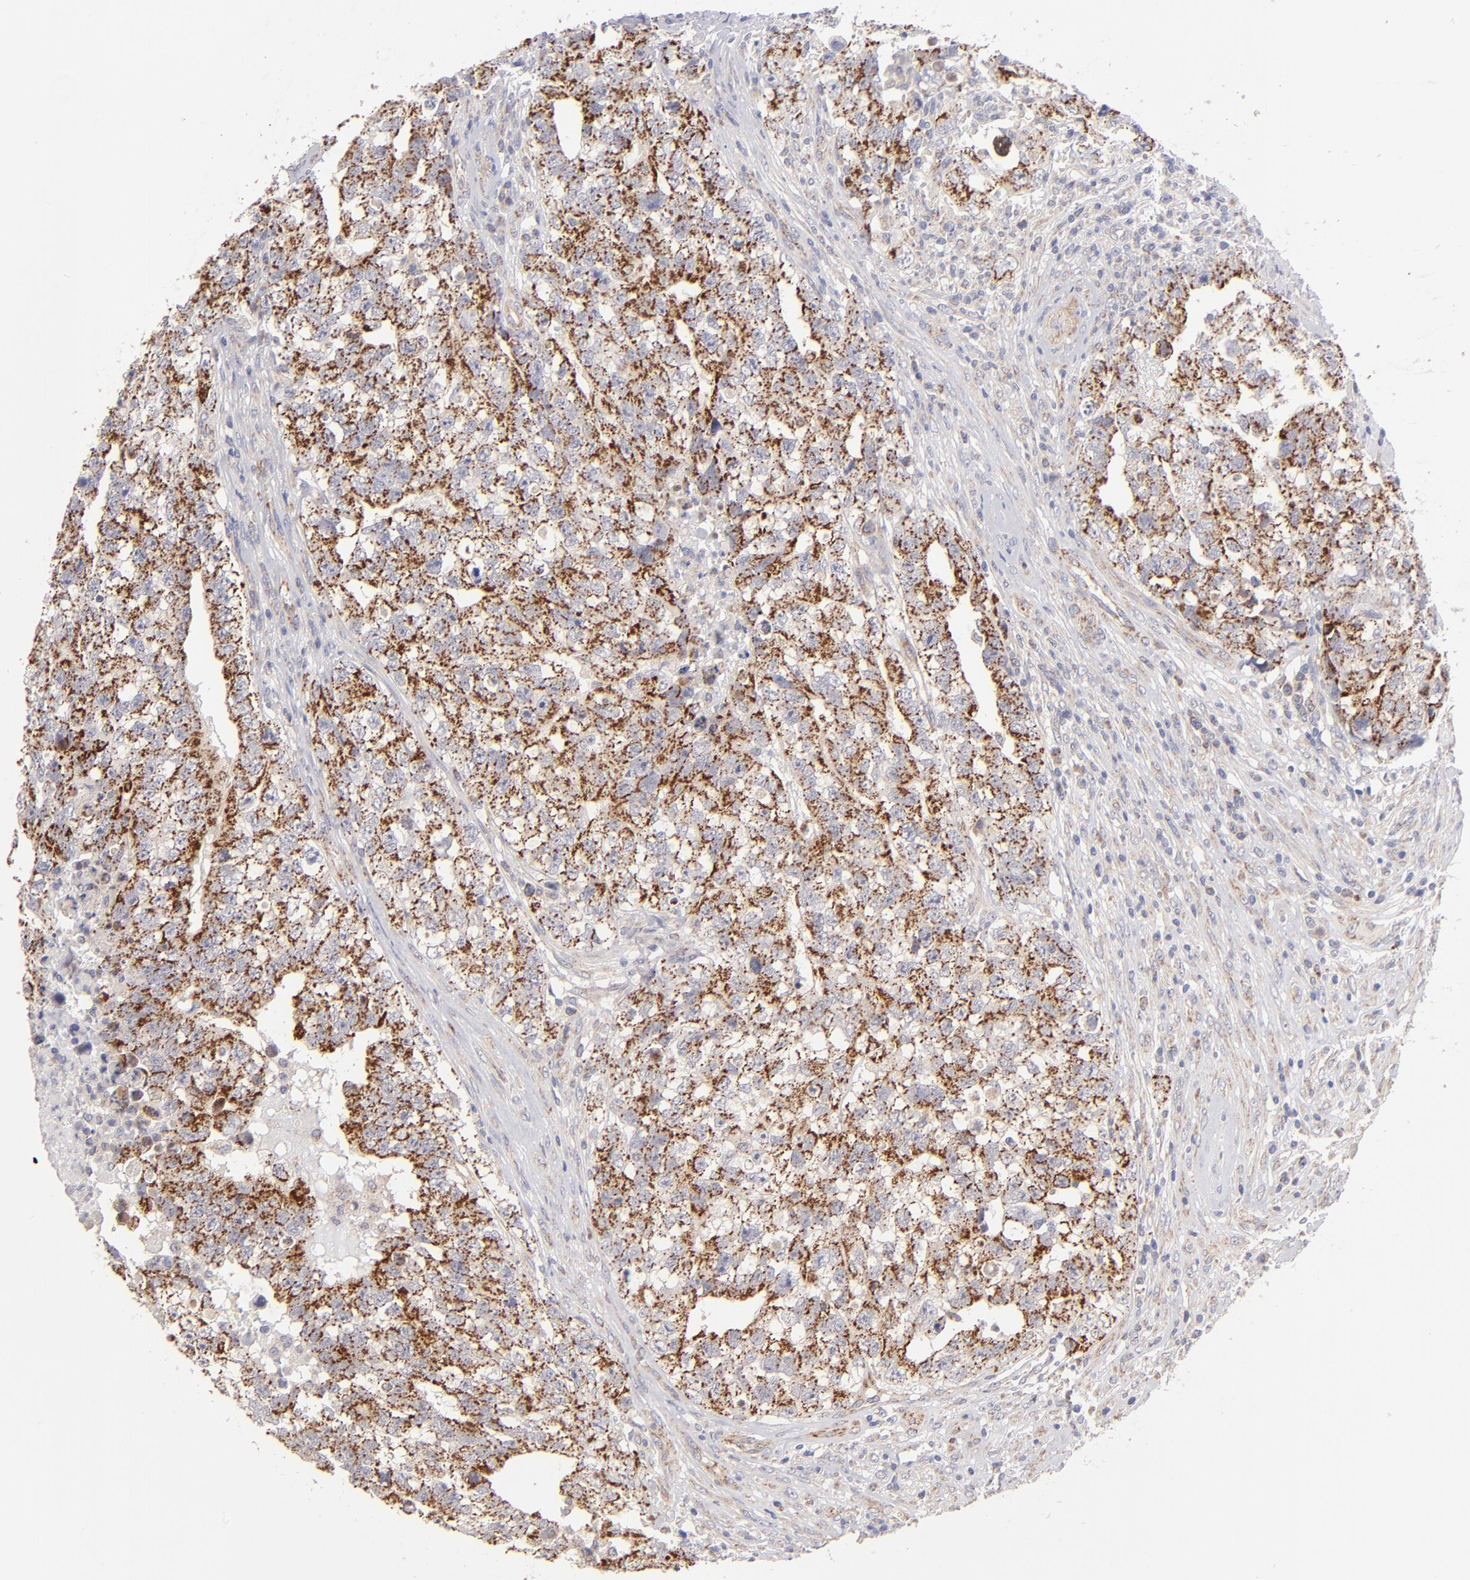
{"staining": {"intensity": "strong", "quantity": ">75%", "location": "cytoplasmic/membranous"}, "tissue": "testis cancer", "cell_type": "Tumor cells", "image_type": "cancer", "snomed": [{"axis": "morphology", "description": "Carcinoma, Embryonal, NOS"}, {"axis": "topography", "description": "Testis"}], "caption": "A brown stain highlights strong cytoplasmic/membranous expression of a protein in testis cancer tumor cells.", "gene": "HCCS", "patient": {"sex": "male", "age": 31}}